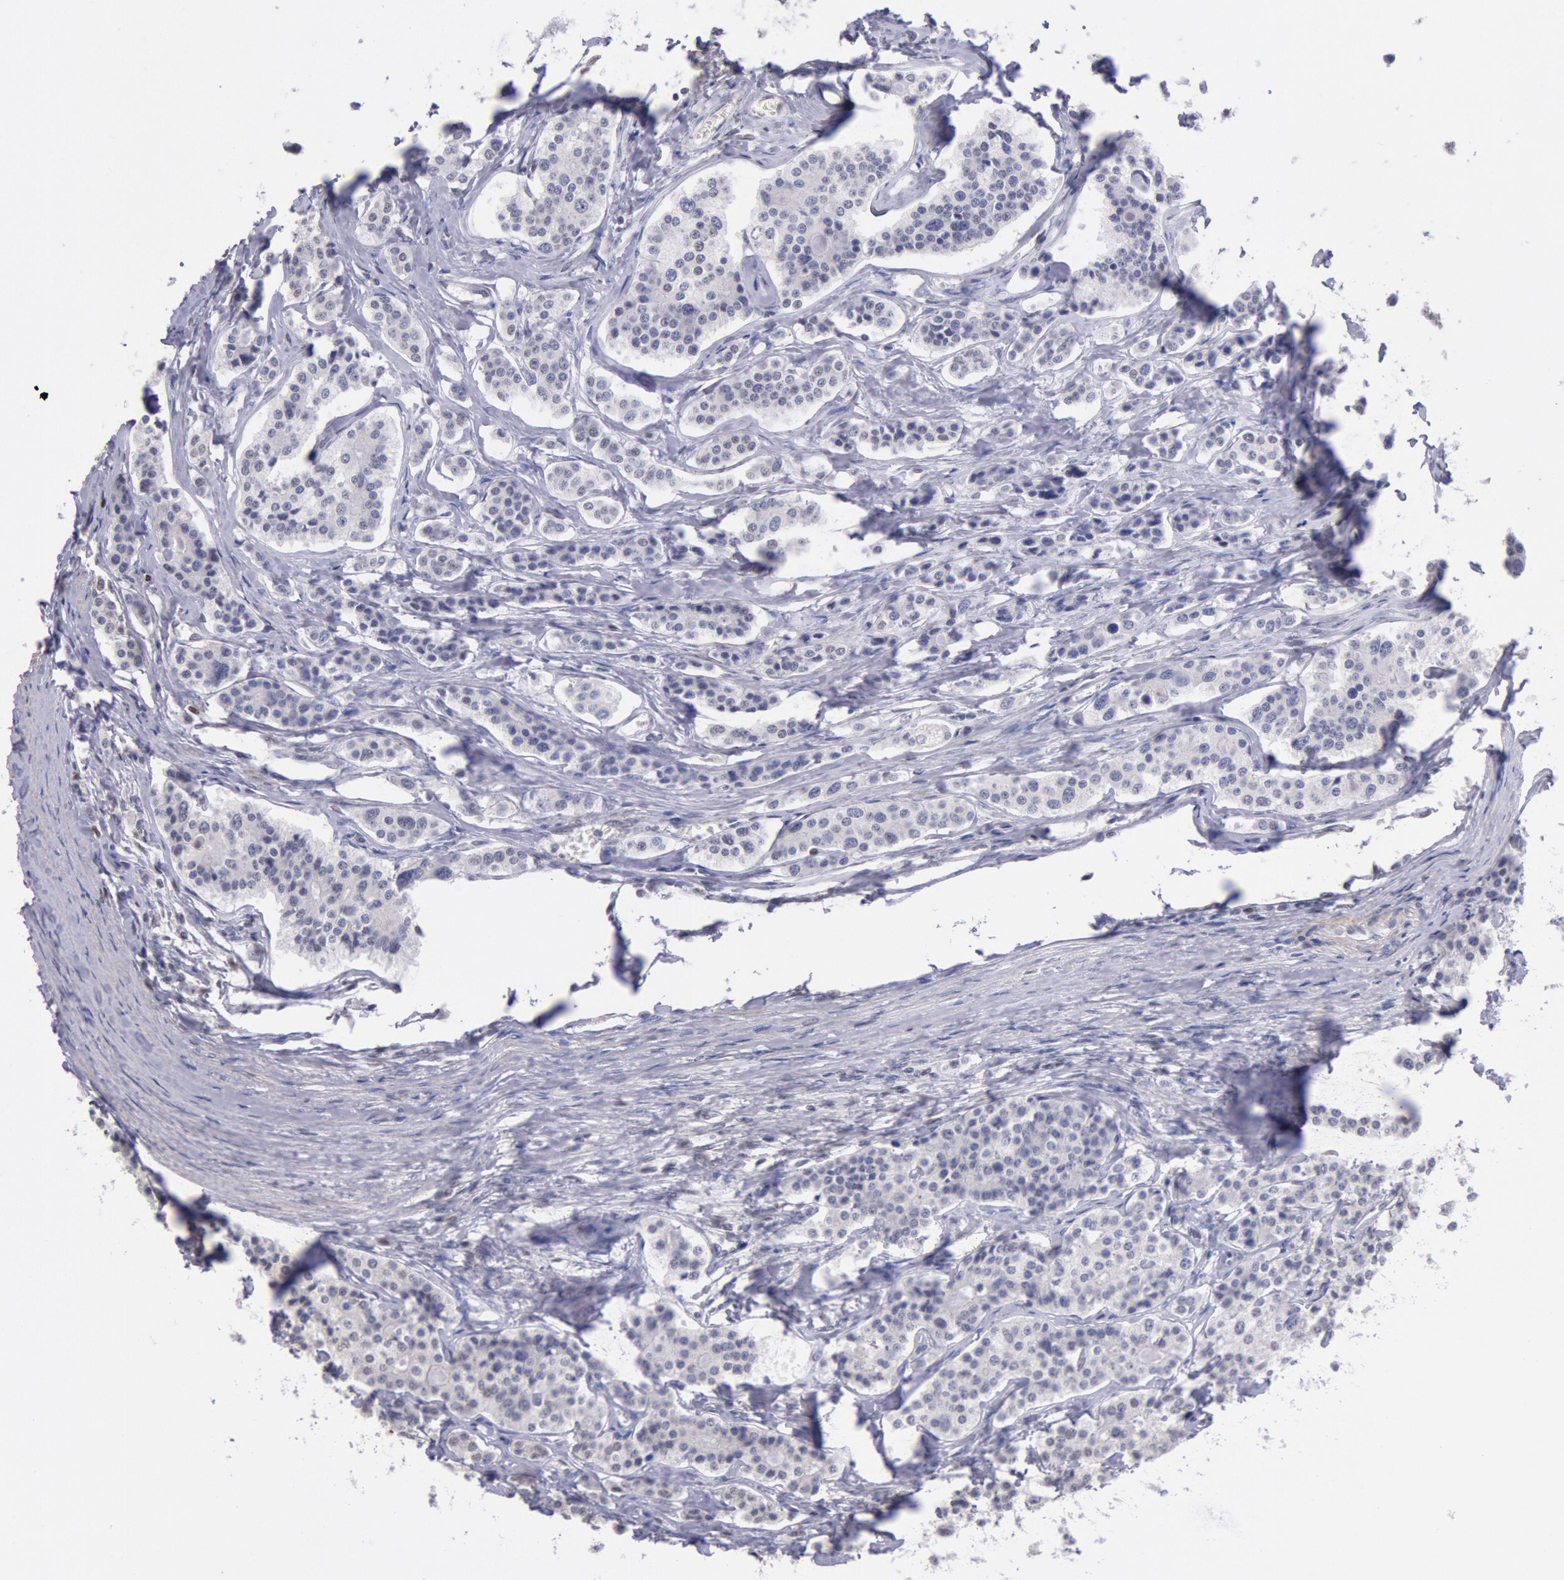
{"staining": {"intensity": "weak", "quantity": ">75%", "location": "cytoplasmic/membranous,nuclear"}, "tissue": "carcinoid", "cell_type": "Tumor cells", "image_type": "cancer", "snomed": [{"axis": "morphology", "description": "Carcinoid, malignant, NOS"}, {"axis": "topography", "description": "Small intestine"}], "caption": "The photomicrograph displays staining of carcinoid (malignant), revealing weak cytoplasmic/membranous and nuclear protein staining (brown color) within tumor cells.", "gene": "MYH7", "patient": {"sex": "male", "age": 63}}